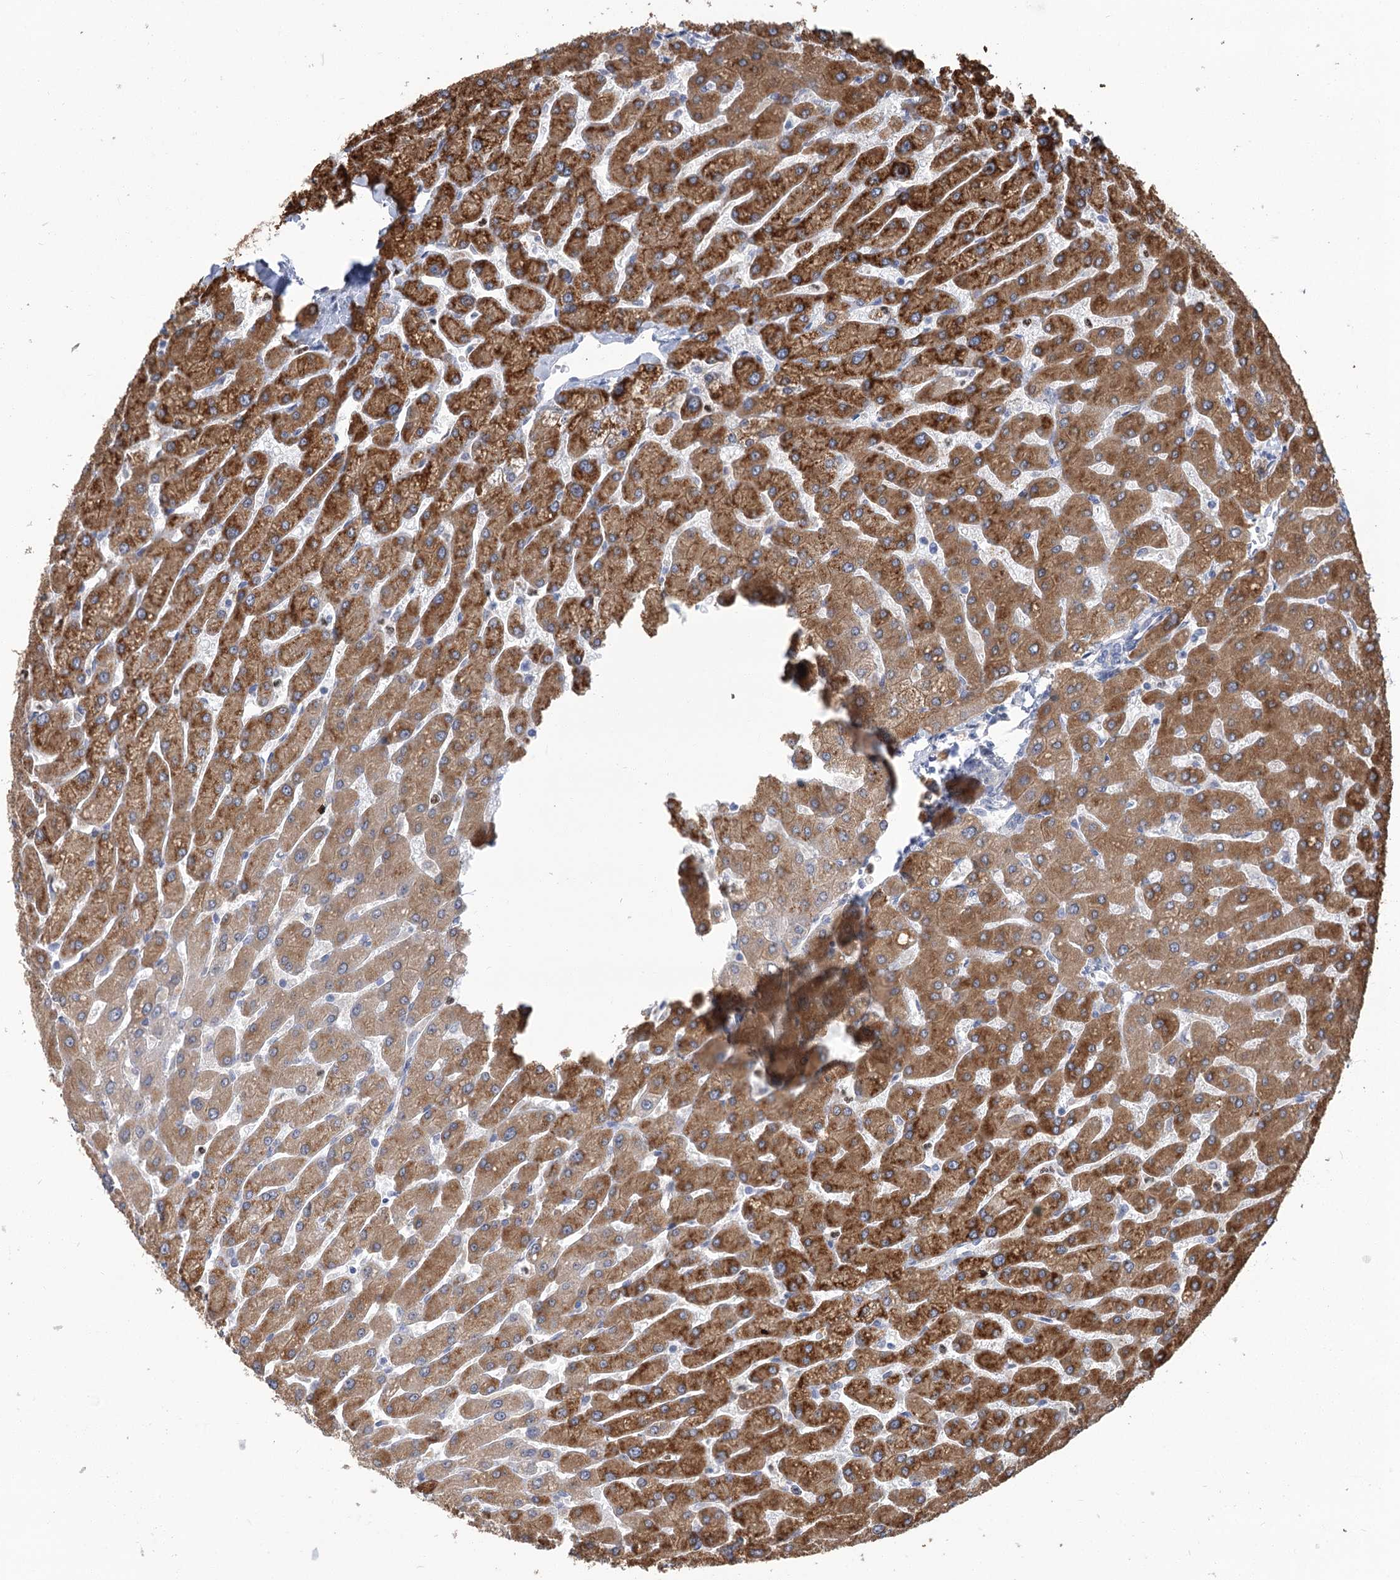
{"staining": {"intensity": "weak", "quantity": "<25%", "location": "cytoplasmic/membranous"}, "tissue": "liver", "cell_type": "Cholangiocytes", "image_type": "normal", "snomed": [{"axis": "morphology", "description": "Normal tissue, NOS"}, {"axis": "topography", "description": "Liver"}], "caption": "A high-resolution micrograph shows immunohistochemistry staining of unremarkable liver, which exhibits no significant staining in cholangiocytes.", "gene": "THAP6", "patient": {"sex": "male", "age": 55}}